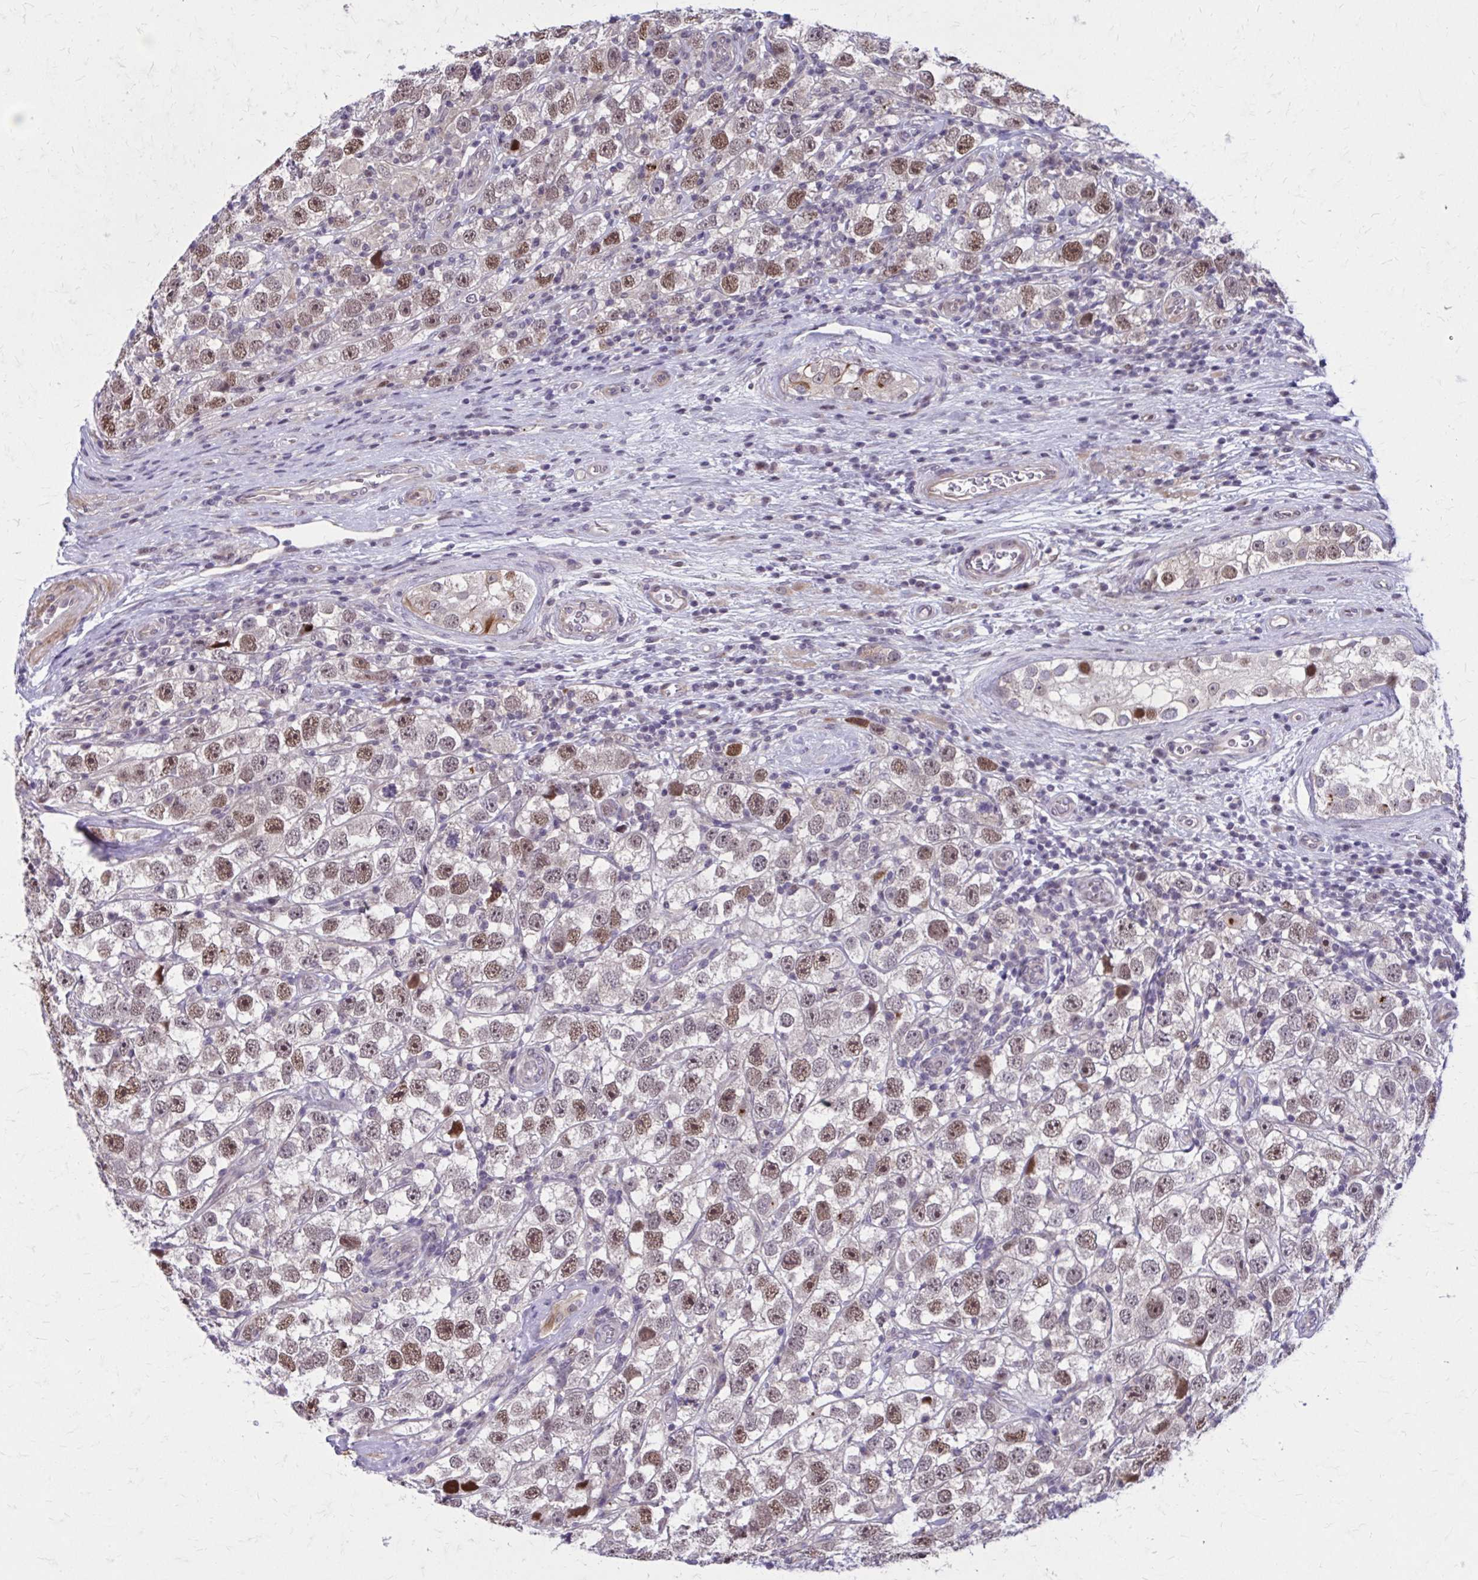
{"staining": {"intensity": "moderate", "quantity": ">75%", "location": "nuclear"}, "tissue": "testis cancer", "cell_type": "Tumor cells", "image_type": "cancer", "snomed": [{"axis": "morphology", "description": "Seminoma, NOS"}, {"axis": "topography", "description": "Testis"}], "caption": "Testis cancer (seminoma) stained with DAB immunohistochemistry demonstrates medium levels of moderate nuclear positivity in approximately >75% of tumor cells.", "gene": "ANKRD30B", "patient": {"sex": "male", "age": 26}}